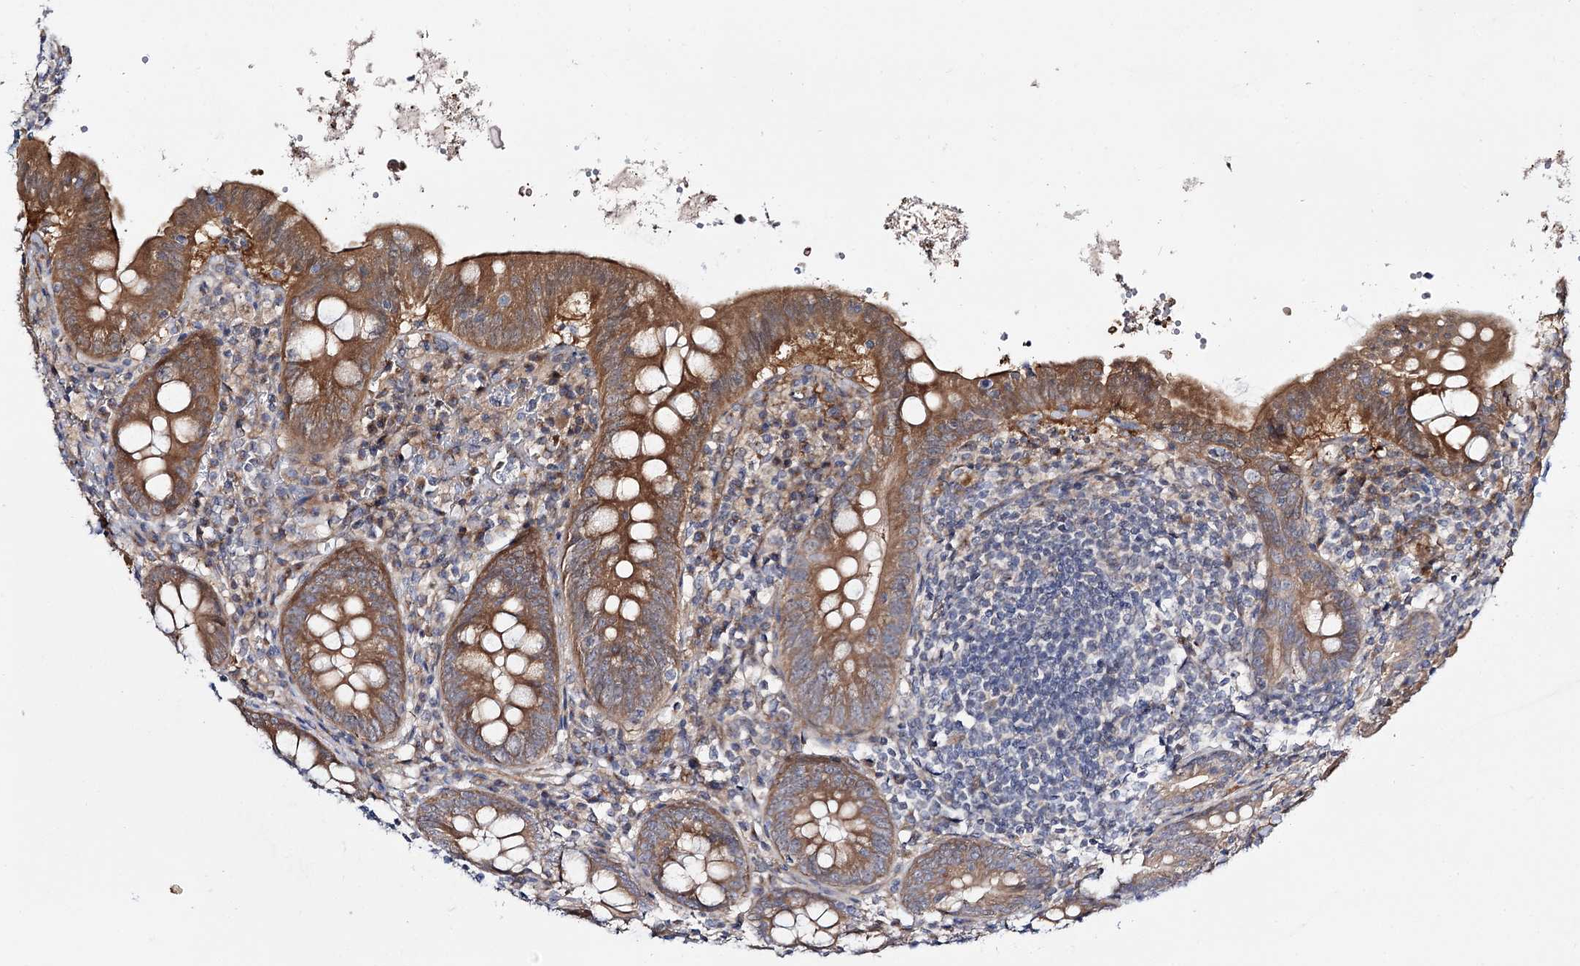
{"staining": {"intensity": "moderate", "quantity": ">75%", "location": "cytoplasmic/membranous"}, "tissue": "appendix", "cell_type": "Glandular cells", "image_type": "normal", "snomed": [{"axis": "morphology", "description": "Normal tissue, NOS"}, {"axis": "topography", "description": "Appendix"}], "caption": "Protein analysis of unremarkable appendix exhibits moderate cytoplasmic/membranous staining in approximately >75% of glandular cells.", "gene": "C11orf80", "patient": {"sex": "female", "age": 54}}